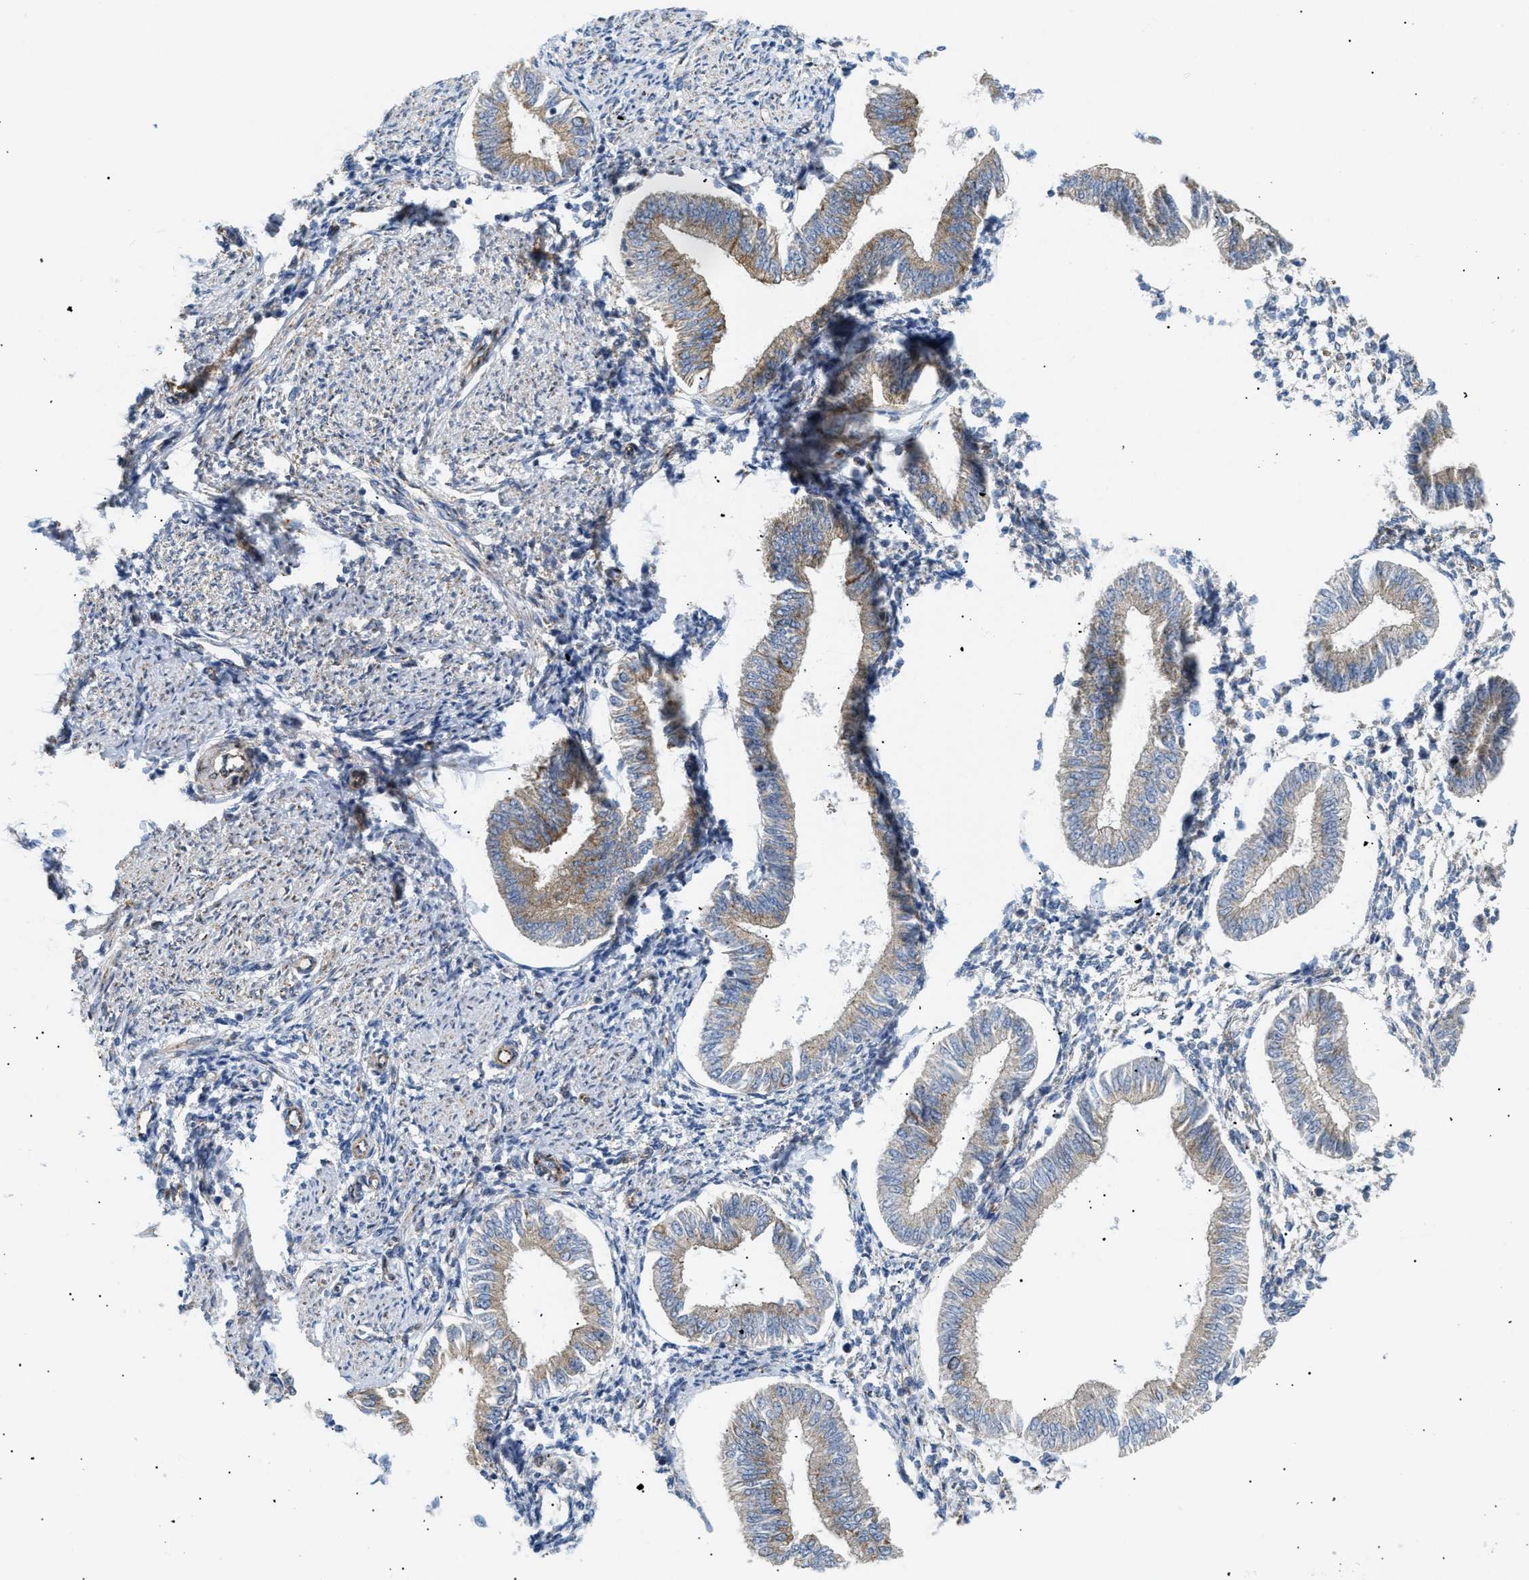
{"staining": {"intensity": "moderate", "quantity": "25%-75%", "location": "cytoplasmic/membranous"}, "tissue": "endometrium", "cell_type": "Cells in endometrial stroma", "image_type": "normal", "snomed": [{"axis": "morphology", "description": "Normal tissue, NOS"}, {"axis": "topography", "description": "Endometrium"}], "caption": "Immunohistochemistry (IHC) (DAB) staining of unremarkable endometrium exhibits moderate cytoplasmic/membranous protein positivity in approximately 25%-75% of cells in endometrial stroma.", "gene": "DCTN4", "patient": {"sex": "female", "age": 50}}